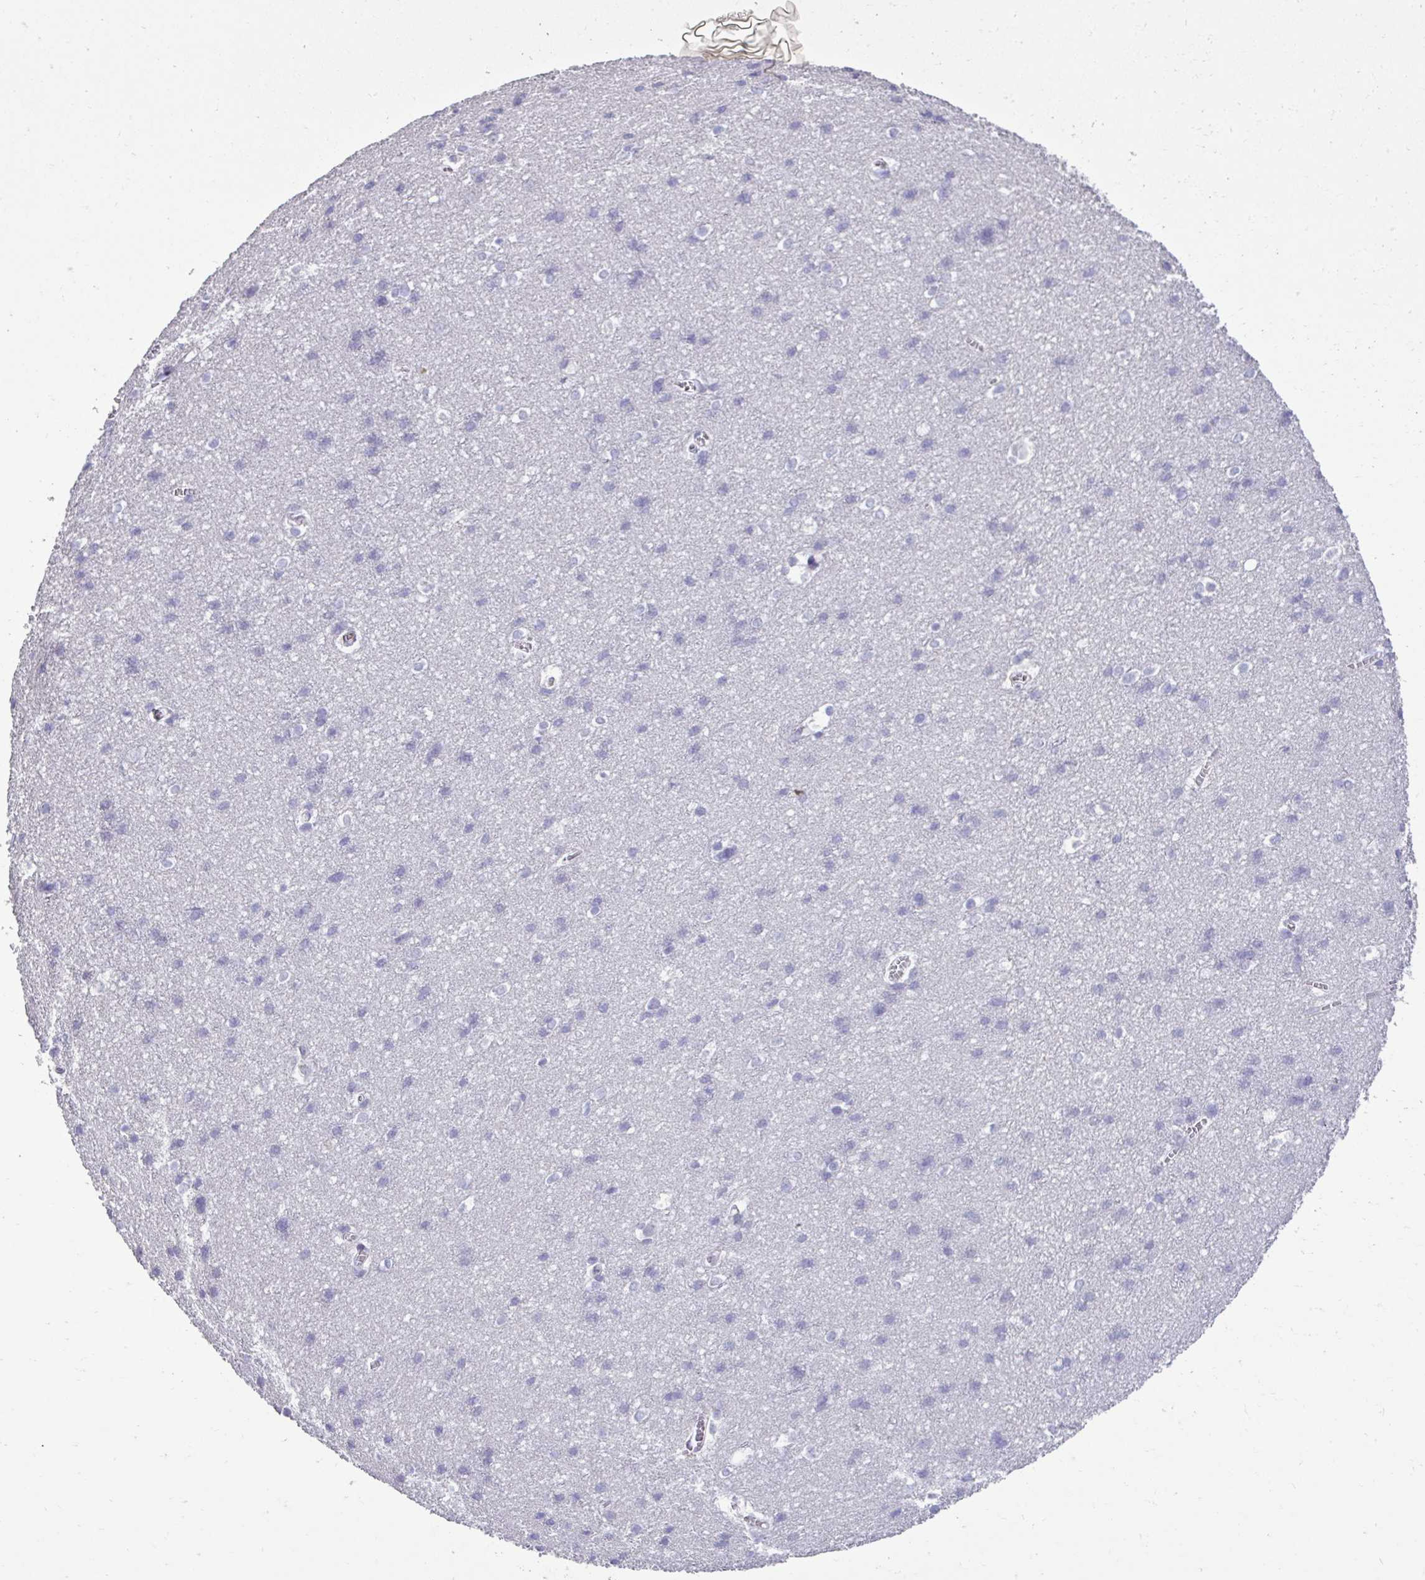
{"staining": {"intensity": "negative", "quantity": "none", "location": "none"}, "tissue": "cerebral cortex", "cell_type": "Endothelial cells", "image_type": "normal", "snomed": [{"axis": "morphology", "description": "Normal tissue, NOS"}, {"axis": "topography", "description": "Cerebral cortex"}], "caption": "DAB (3,3'-diaminobenzidine) immunohistochemical staining of benign cerebral cortex demonstrates no significant positivity in endothelial cells.", "gene": "SLC30A3", "patient": {"sex": "male", "age": 37}}